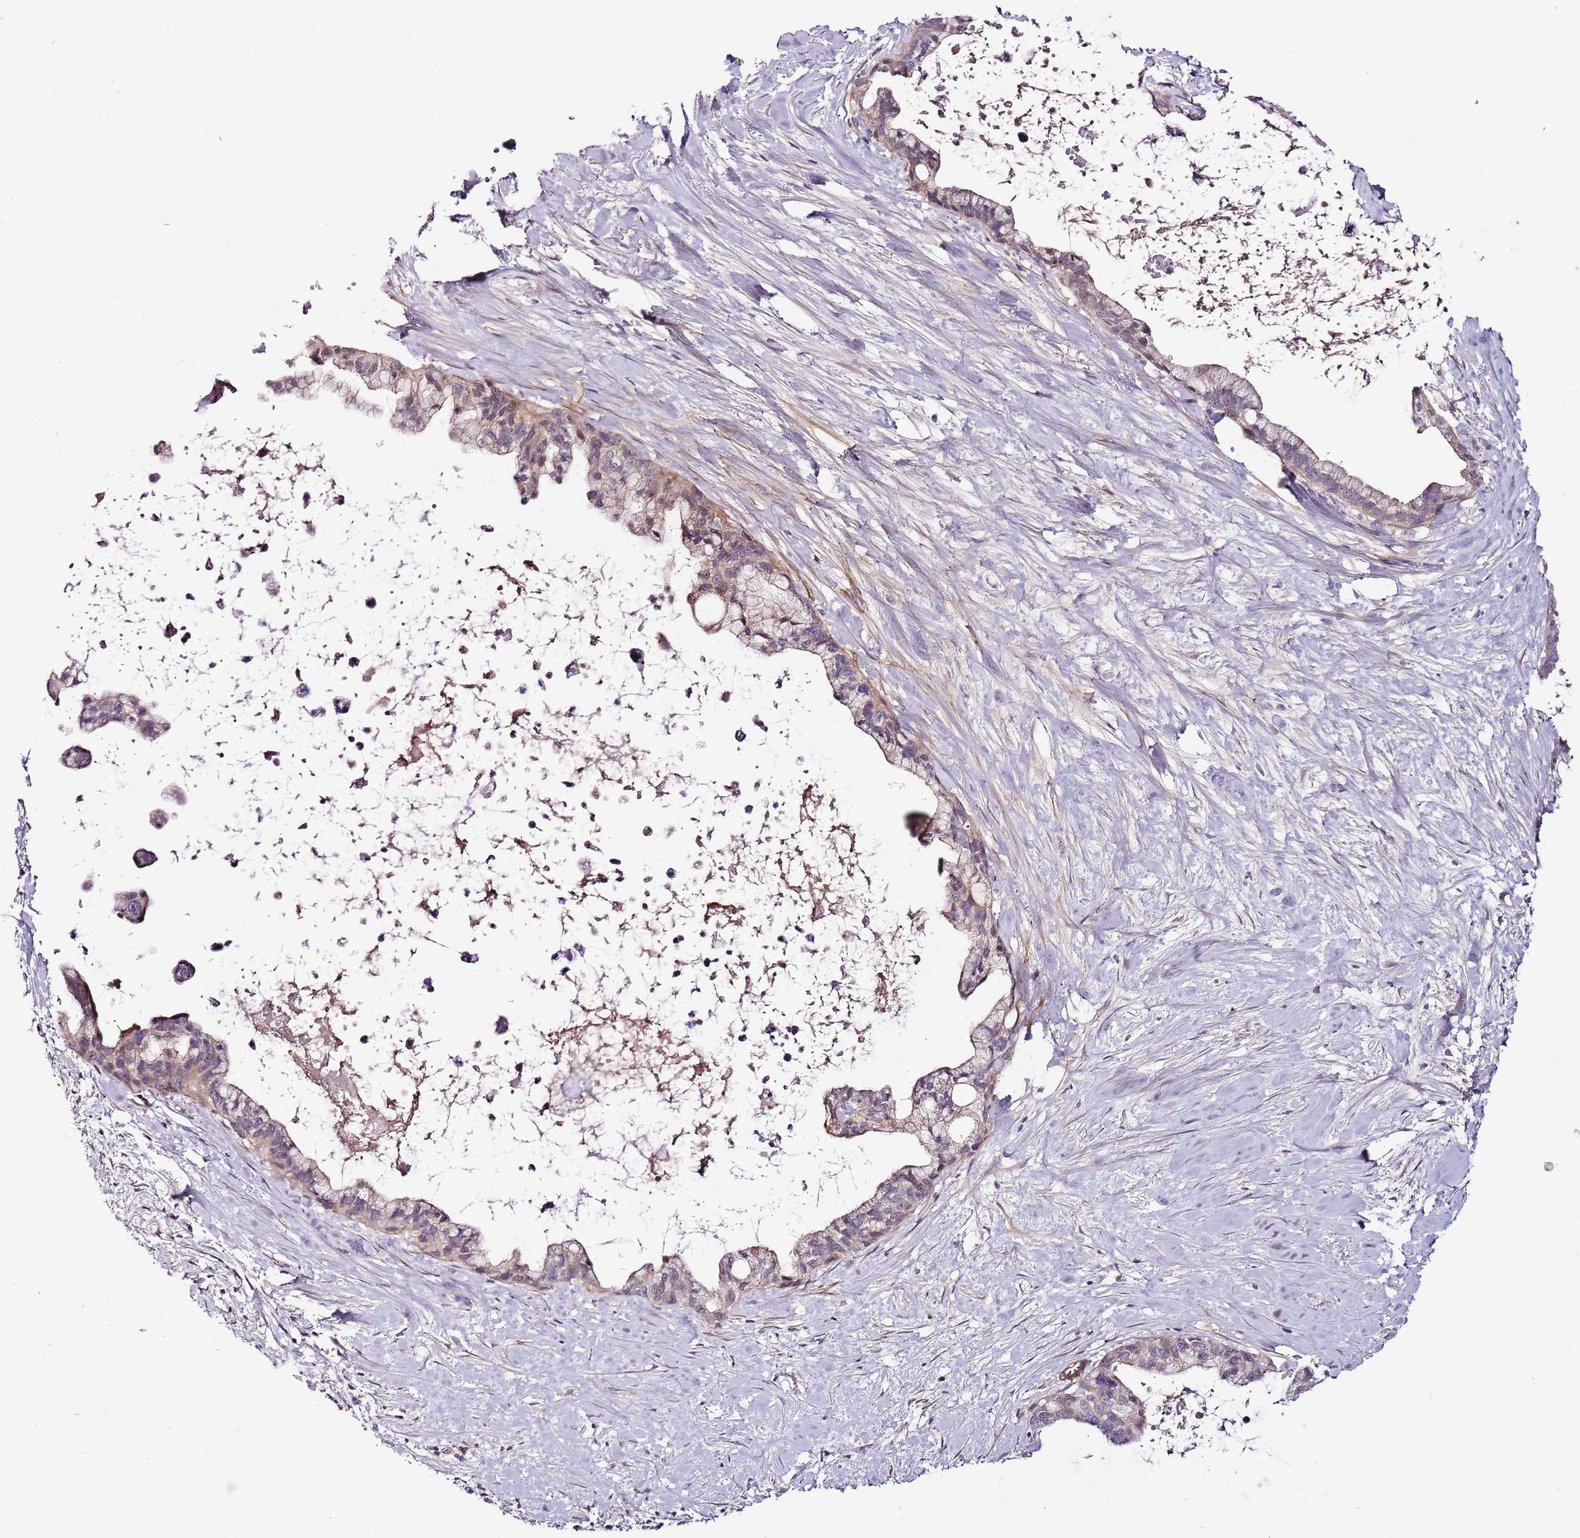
{"staining": {"intensity": "weak", "quantity": ">75%", "location": "cytoplasmic/membranous"}, "tissue": "pancreatic cancer", "cell_type": "Tumor cells", "image_type": "cancer", "snomed": [{"axis": "morphology", "description": "Adenocarcinoma, NOS"}, {"axis": "topography", "description": "Pancreas"}], "caption": "IHC of human pancreatic cancer shows low levels of weak cytoplasmic/membranous expression in approximately >75% of tumor cells. (Stains: DAB in brown, nuclei in blue, Microscopy: brightfield microscopy at high magnification).", "gene": "POLE3", "patient": {"sex": "female", "age": 83}}